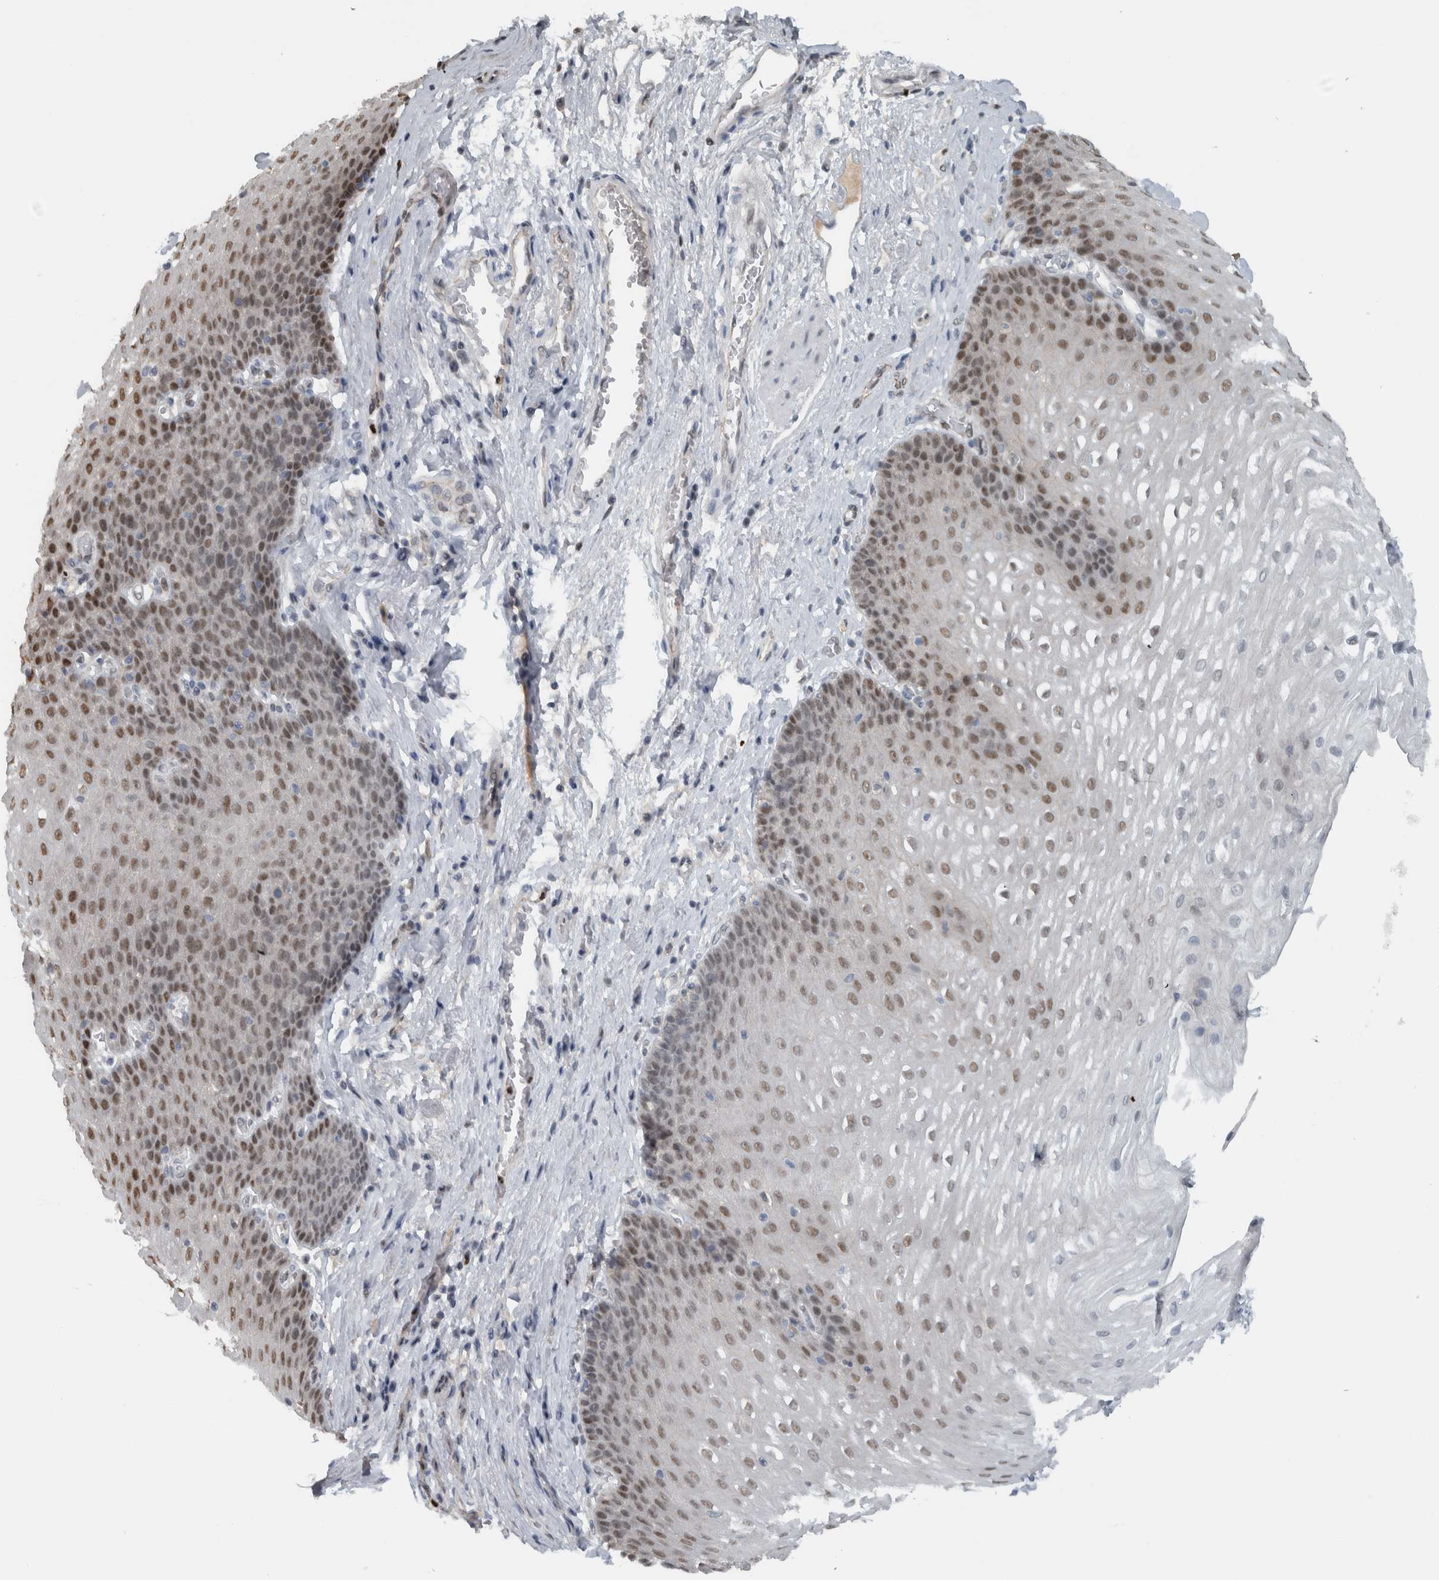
{"staining": {"intensity": "moderate", "quantity": ">75%", "location": "nuclear"}, "tissue": "esophagus", "cell_type": "Squamous epithelial cells", "image_type": "normal", "snomed": [{"axis": "morphology", "description": "Normal tissue, NOS"}, {"axis": "topography", "description": "Esophagus"}], "caption": "Squamous epithelial cells show medium levels of moderate nuclear staining in about >75% of cells in unremarkable esophagus. (DAB = brown stain, brightfield microscopy at high magnification).", "gene": "ADPRM", "patient": {"sex": "male", "age": 48}}